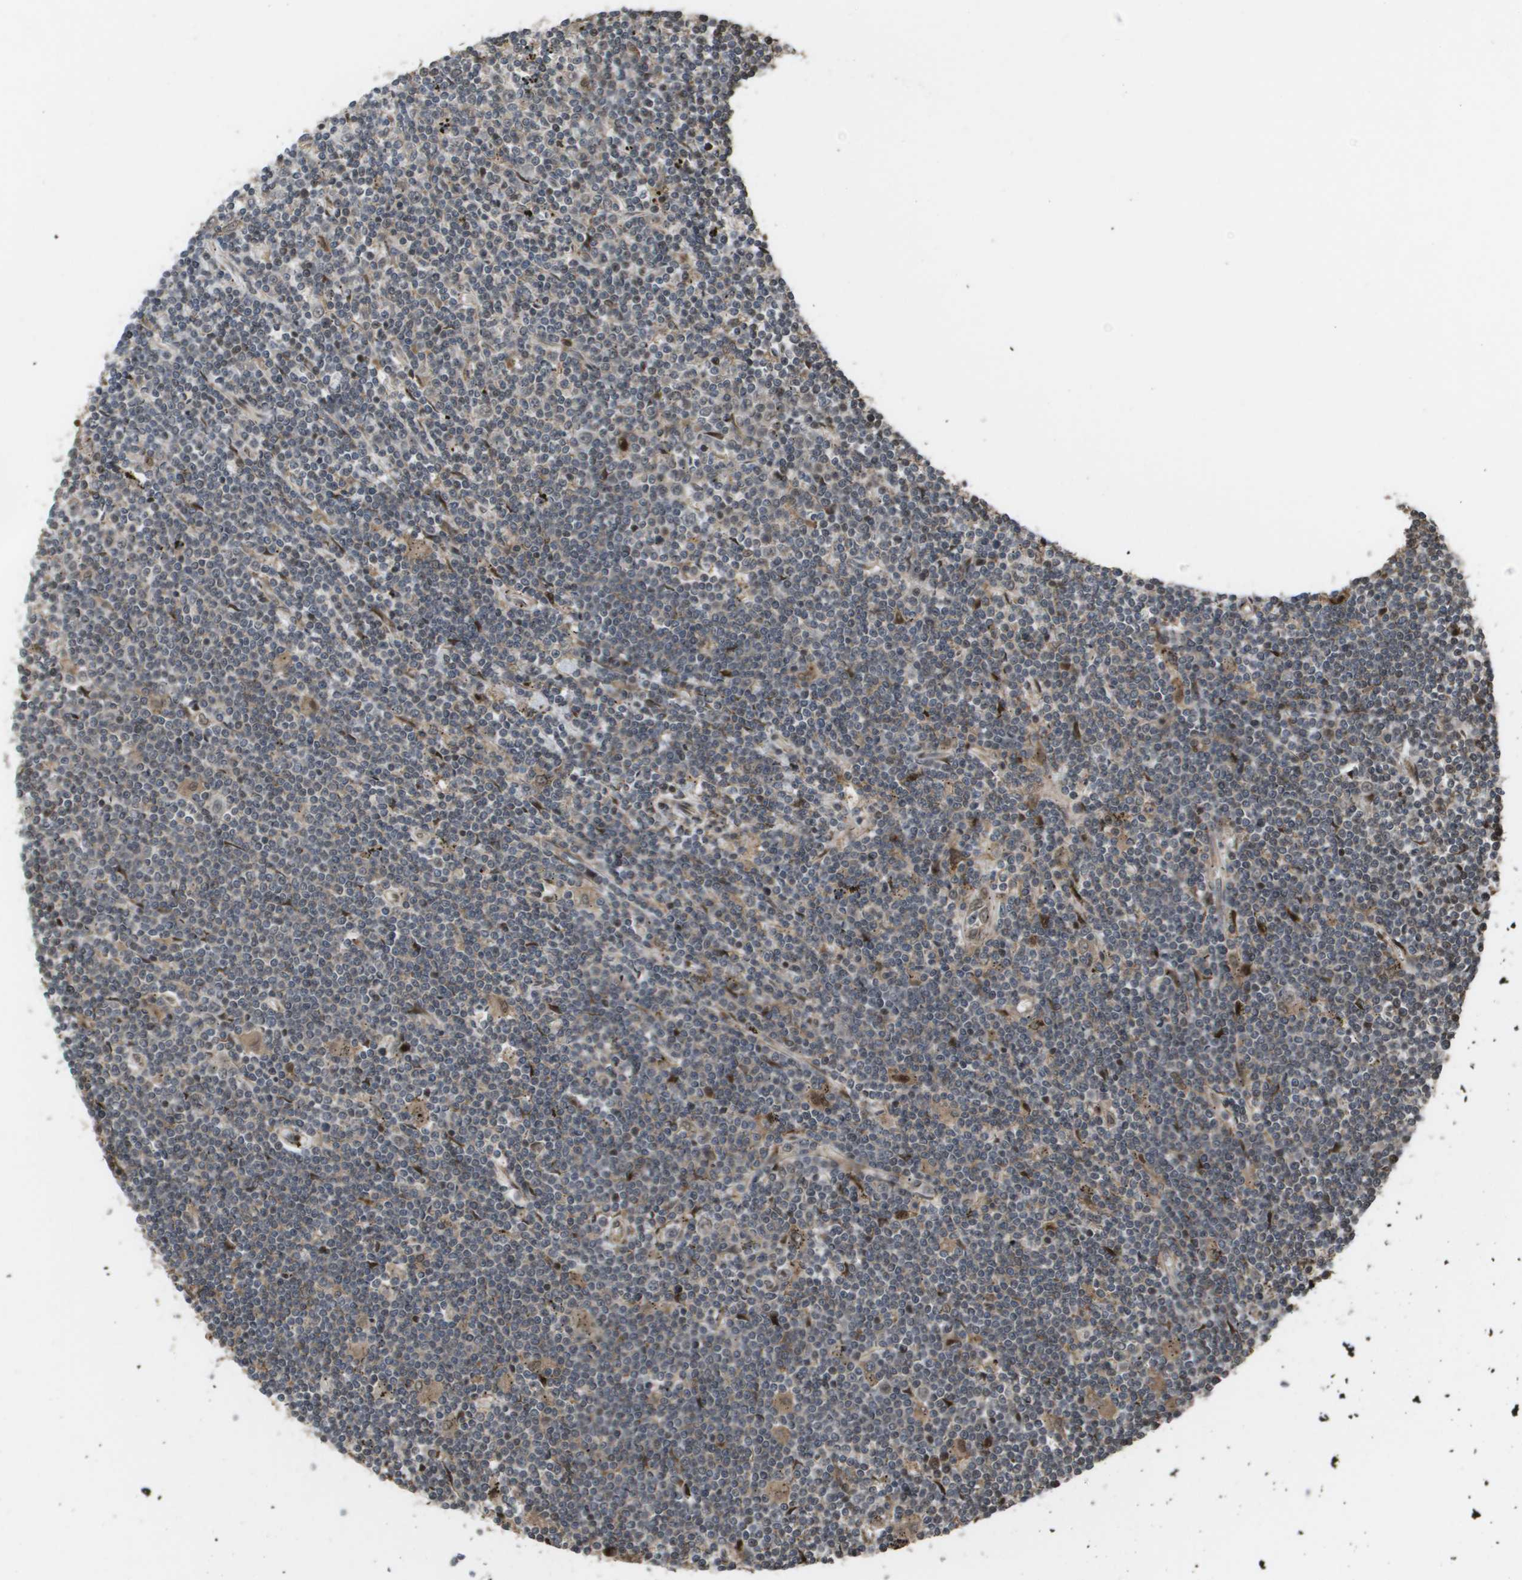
{"staining": {"intensity": "negative", "quantity": "none", "location": "none"}, "tissue": "lymphoma", "cell_type": "Tumor cells", "image_type": "cancer", "snomed": [{"axis": "morphology", "description": "Malignant lymphoma, non-Hodgkin's type, Low grade"}, {"axis": "topography", "description": "Spleen"}], "caption": "High power microscopy micrograph of an immunohistochemistry (IHC) image of low-grade malignant lymphoma, non-Hodgkin's type, revealing no significant staining in tumor cells. Brightfield microscopy of immunohistochemistry (IHC) stained with DAB (3,3'-diaminobenzidine) (brown) and hematoxylin (blue), captured at high magnification.", "gene": "AXIN2", "patient": {"sex": "male", "age": 76}}